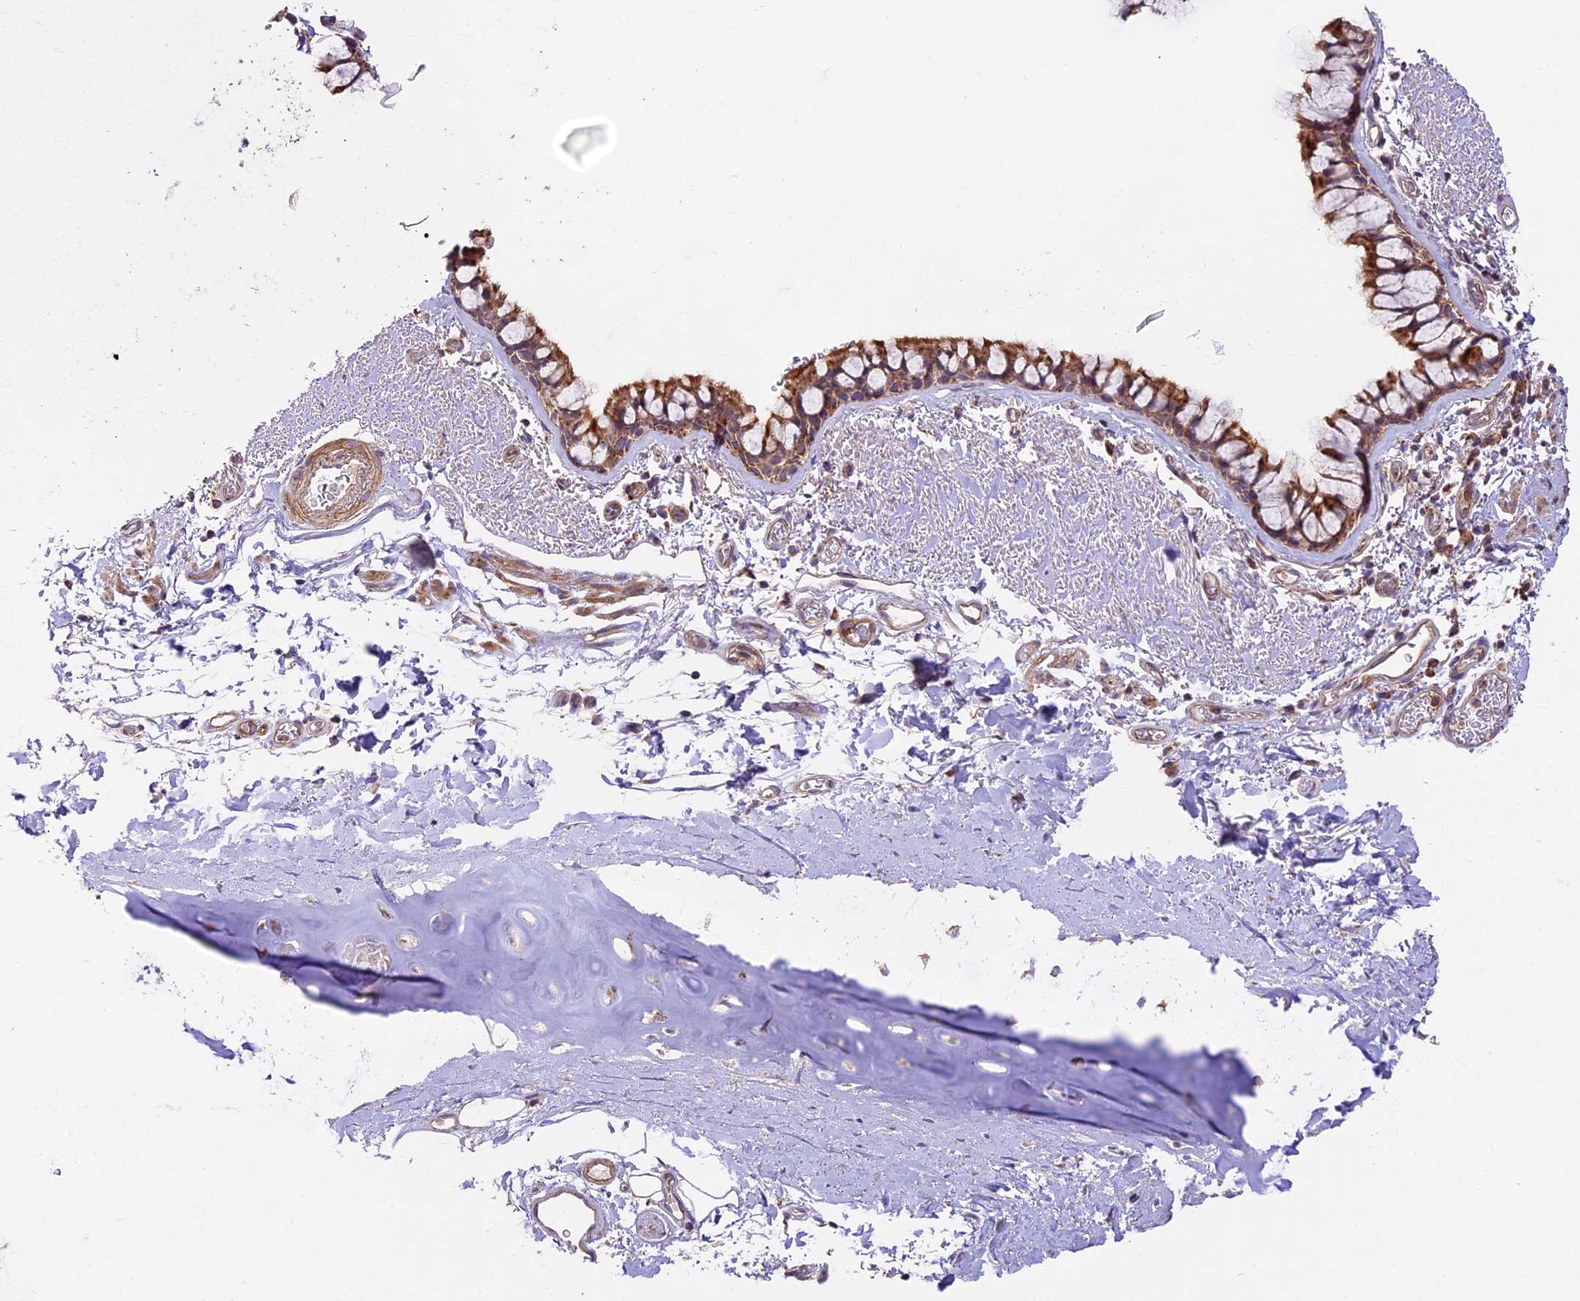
{"staining": {"intensity": "moderate", "quantity": ">75%", "location": "cytoplasmic/membranous"}, "tissue": "bronchus", "cell_type": "Respiratory epithelial cells", "image_type": "normal", "snomed": [{"axis": "morphology", "description": "Normal tissue, NOS"}, {"axis": "topography", "description": "Bronchus"}], "caption": "This image demonstrates benign bronchus stained with IHC to label a protein in brown. The cytoplasmic/membranous of respiratory epithelial cells show moderate positivity for the protein. Nuclei are counter-stained blue.", "gene": "NDUFA8", "patient": {"sex": "male", "age": 65}}